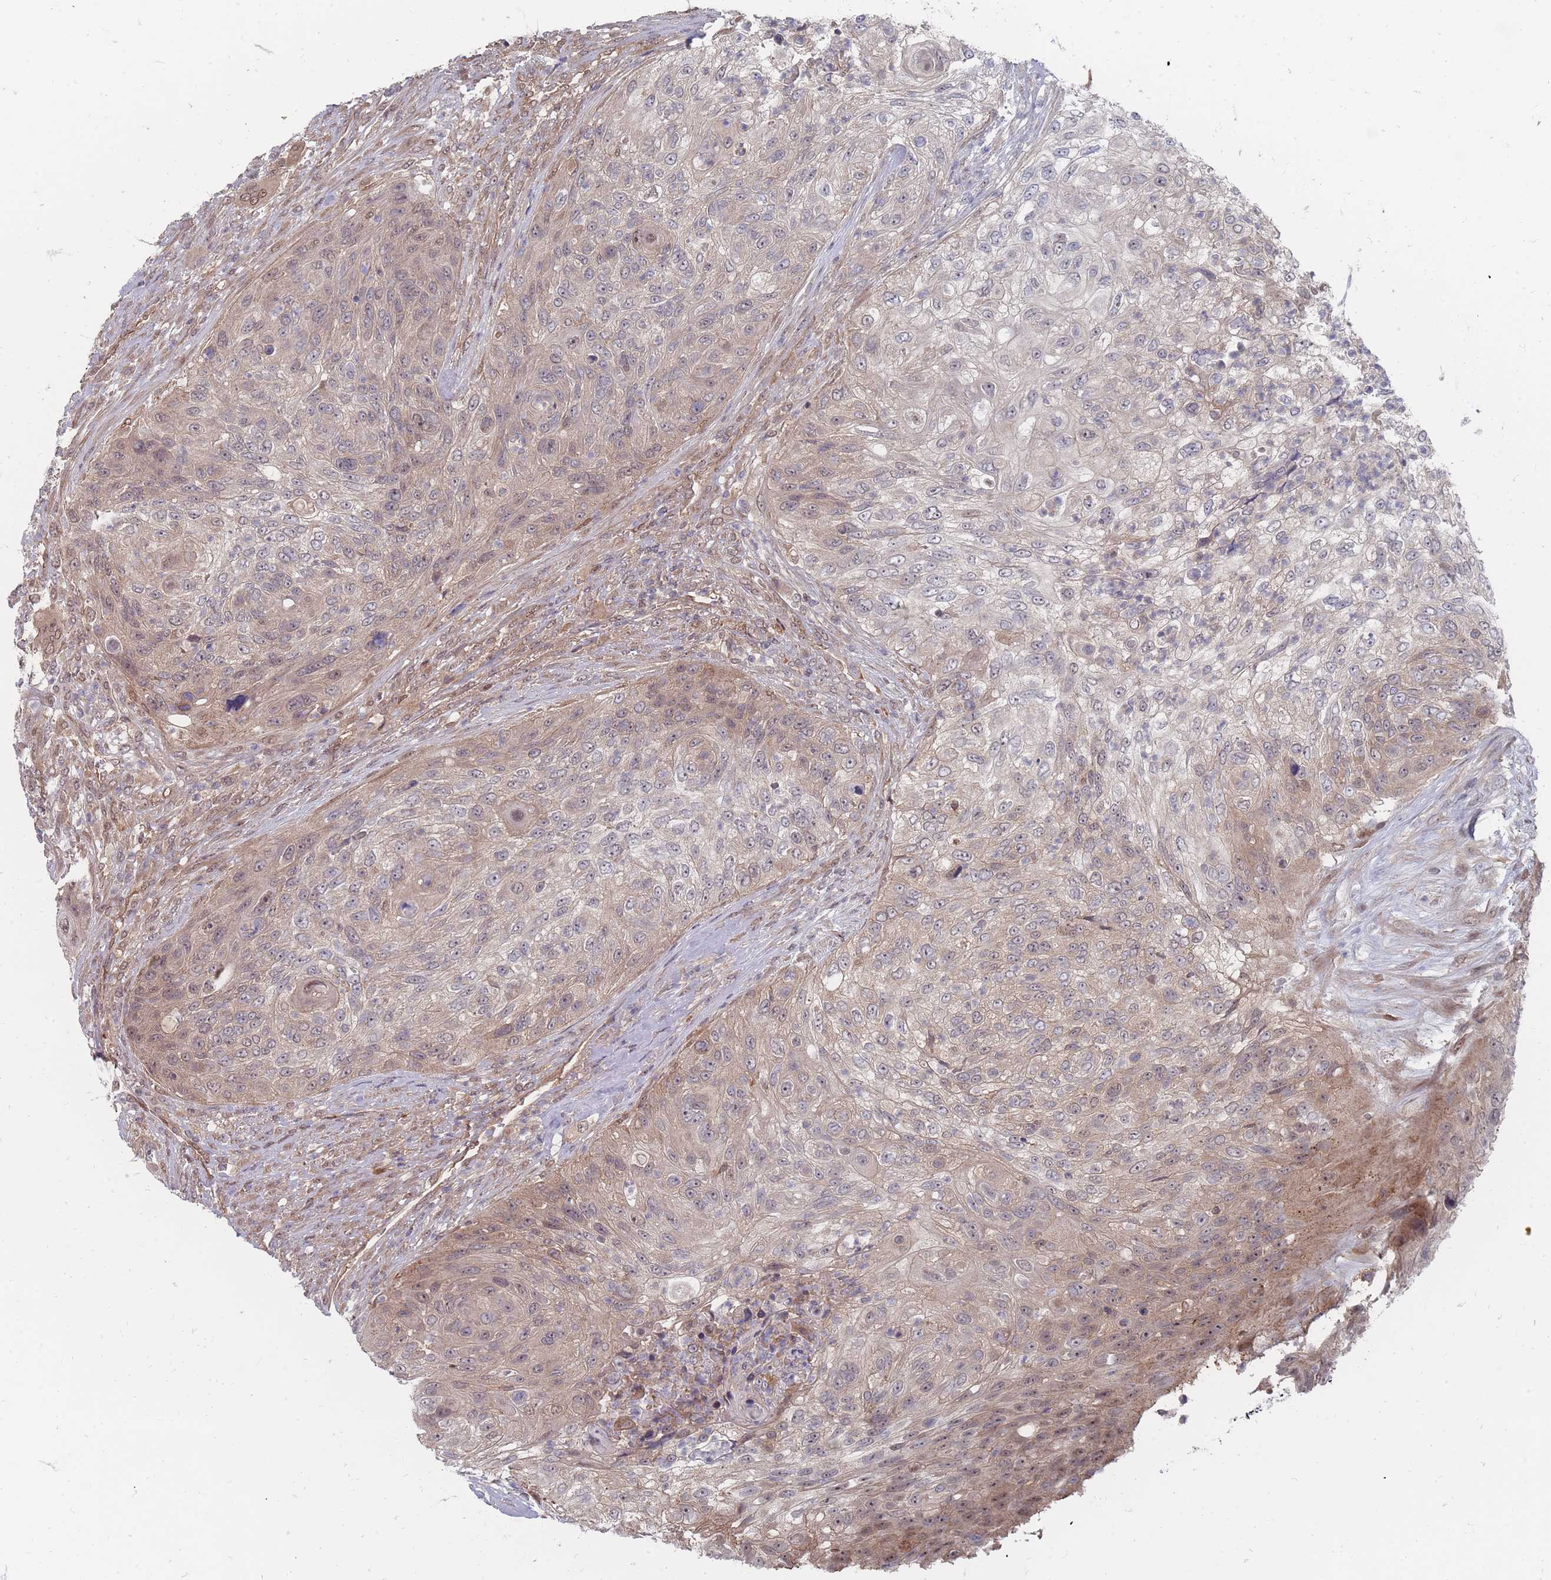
{"staining": {"intensity": "weak", "quantity": "<25%", "location": "cytoplasmic/membranous,nuclear"}, "tissue": "urothelial cancer", "cell_type": "Tumor cells", "image_type": "cancer", "snomed": [{"axis": "morphology", "description": "Urothelial carcinoma, High grade"}, {"axis": "topography", "description": "Urinary bladder"}], "caption": "Immunohistochemistry of human urothelial cancer shows no positivity in tumor cells.", "gene": "NKD1", "patient": {"sex": "female", "age": 60}}